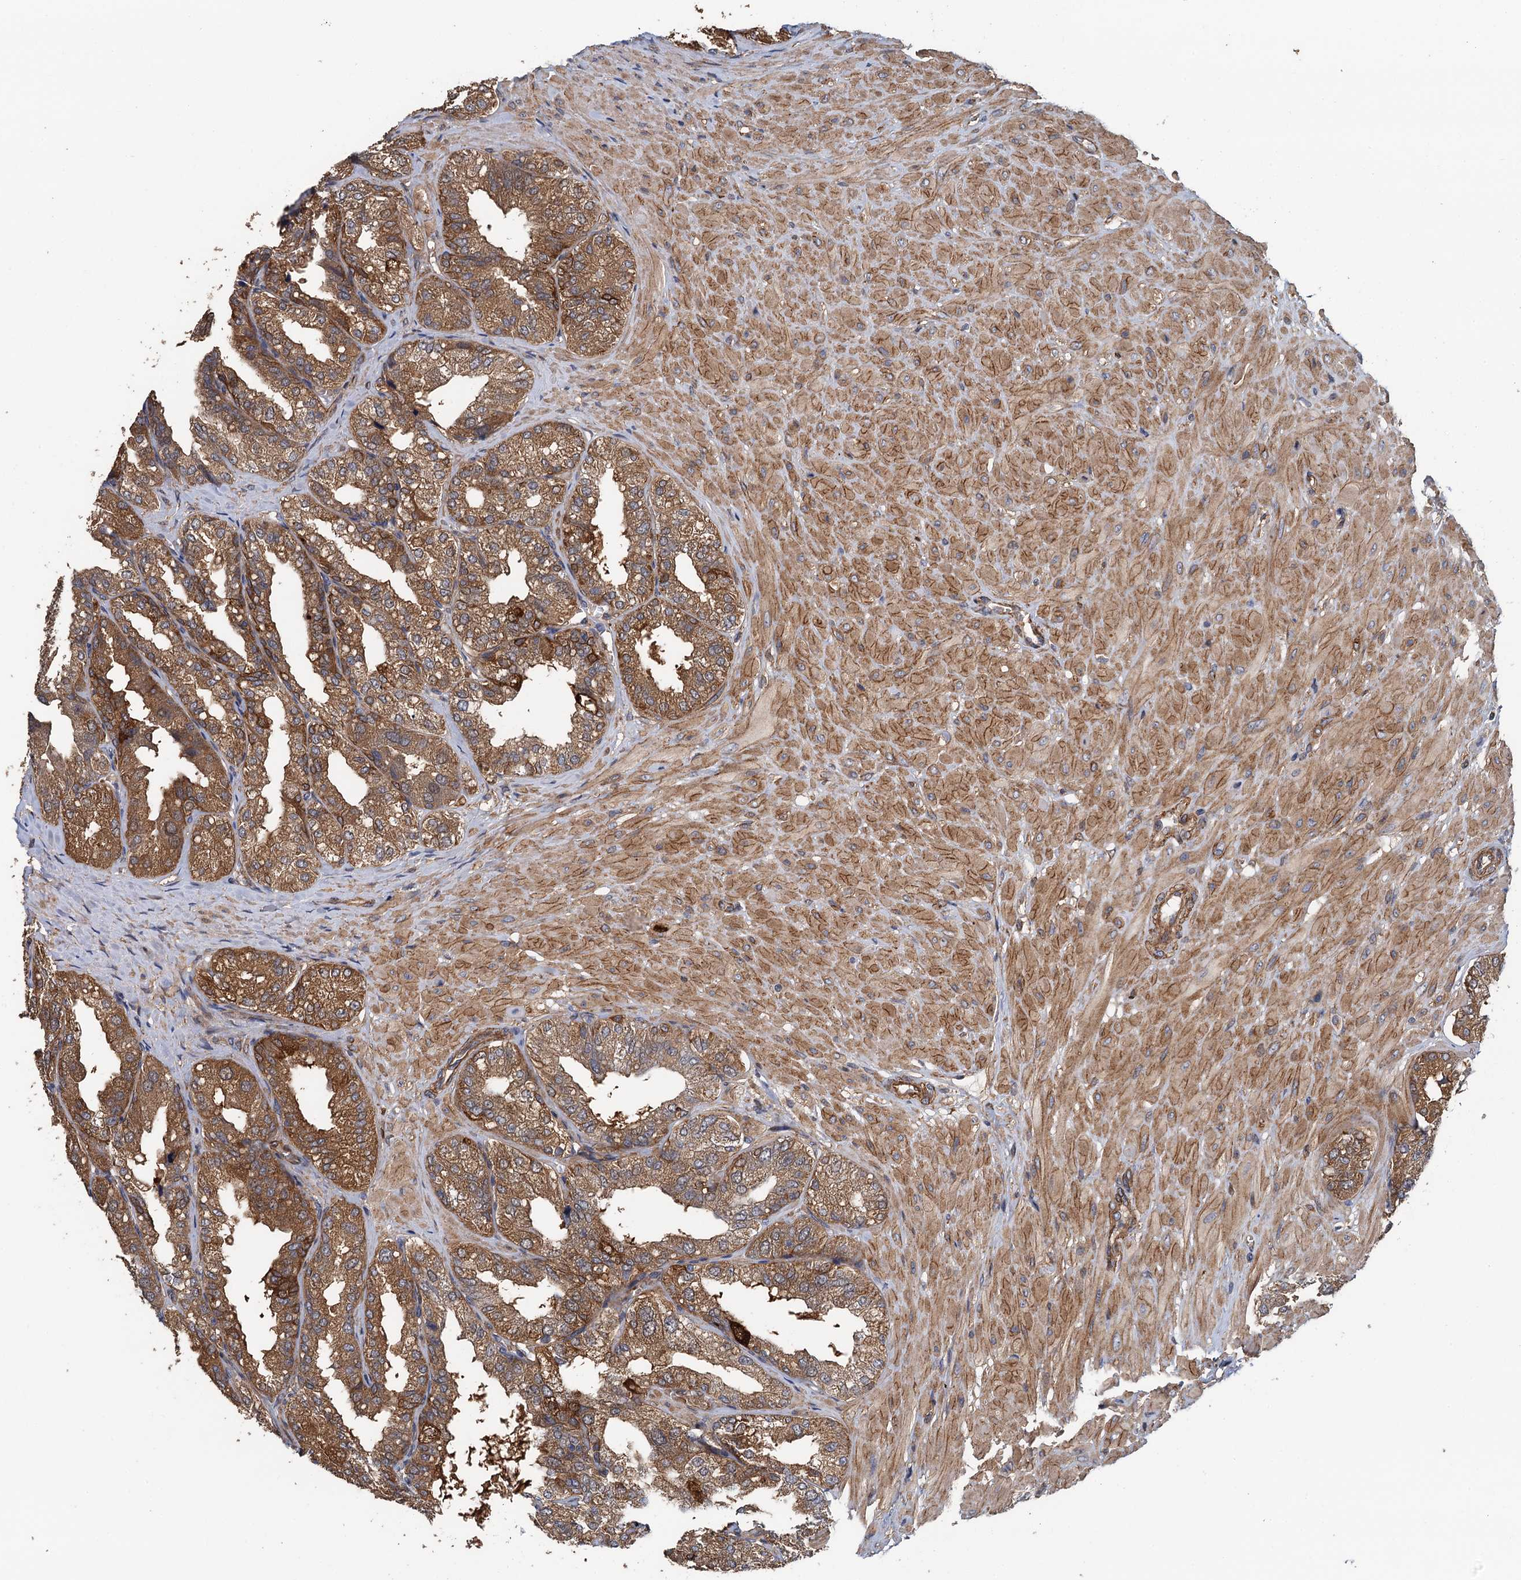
{"staining": {"intensity": "moderate", "quantity": ">75%", "location": "cytoplasmic/membranous"}, "tissue": "seminal vesicle", "cell_type": "Glandular cells", "image_type": "normal", "snomed": [{"axis": "morphology", "description": "Normal tissue, NOS"}, {"axis": "topography", "description": "Prostate"}, {"axis": "topography", "description": "Seminal veicle"}], "caption": "IHC image of normal seminal vesicle stained for a protein (brown), which shows medium levels of moderate cytoplasmic/membranous staining in about >75% of glandular cells.", "gene": "RSAD2", "patient": {"sex": "male", "age": 51}}